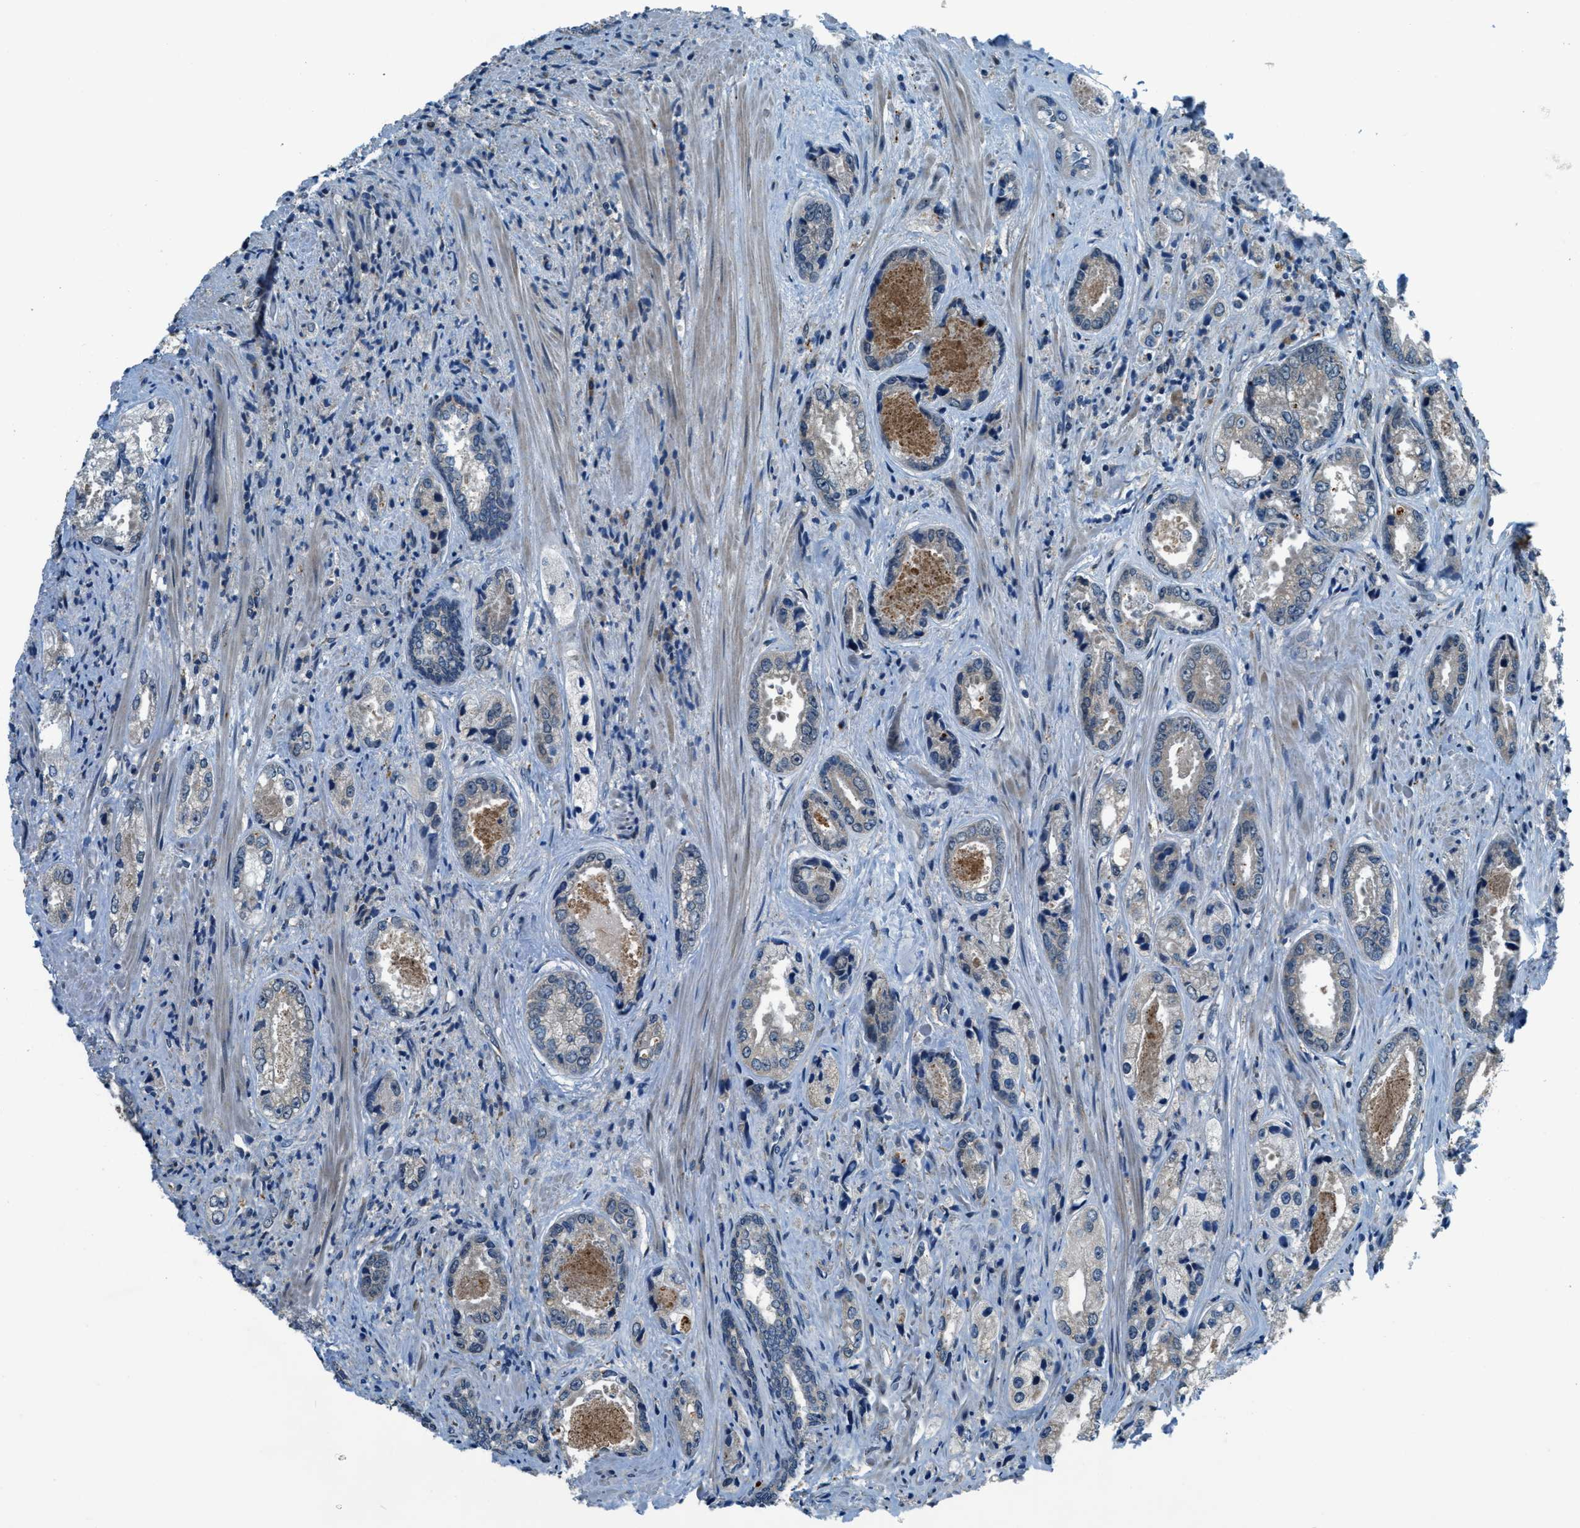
{"staining": {"intensity": "negative", "quantity": "none", "location": "none"}, "tissue": "prostate cancer", "cell_type": "Tumor cells", "image_type": "cancer", "snomed": [{"axis": "morphology", "description": "Adenocarcinoma, High grade"}, {"axis": "topography", "description": "Prostate"}], "caption": "IHC histopathology image of neoplastic tissue: prostate high-grade adenocarcinoma stained with DAB exhibits no significant protein expression in tumor cells.", "gene": "GINM1", "patient": {"sex": "male", "age": 61}}